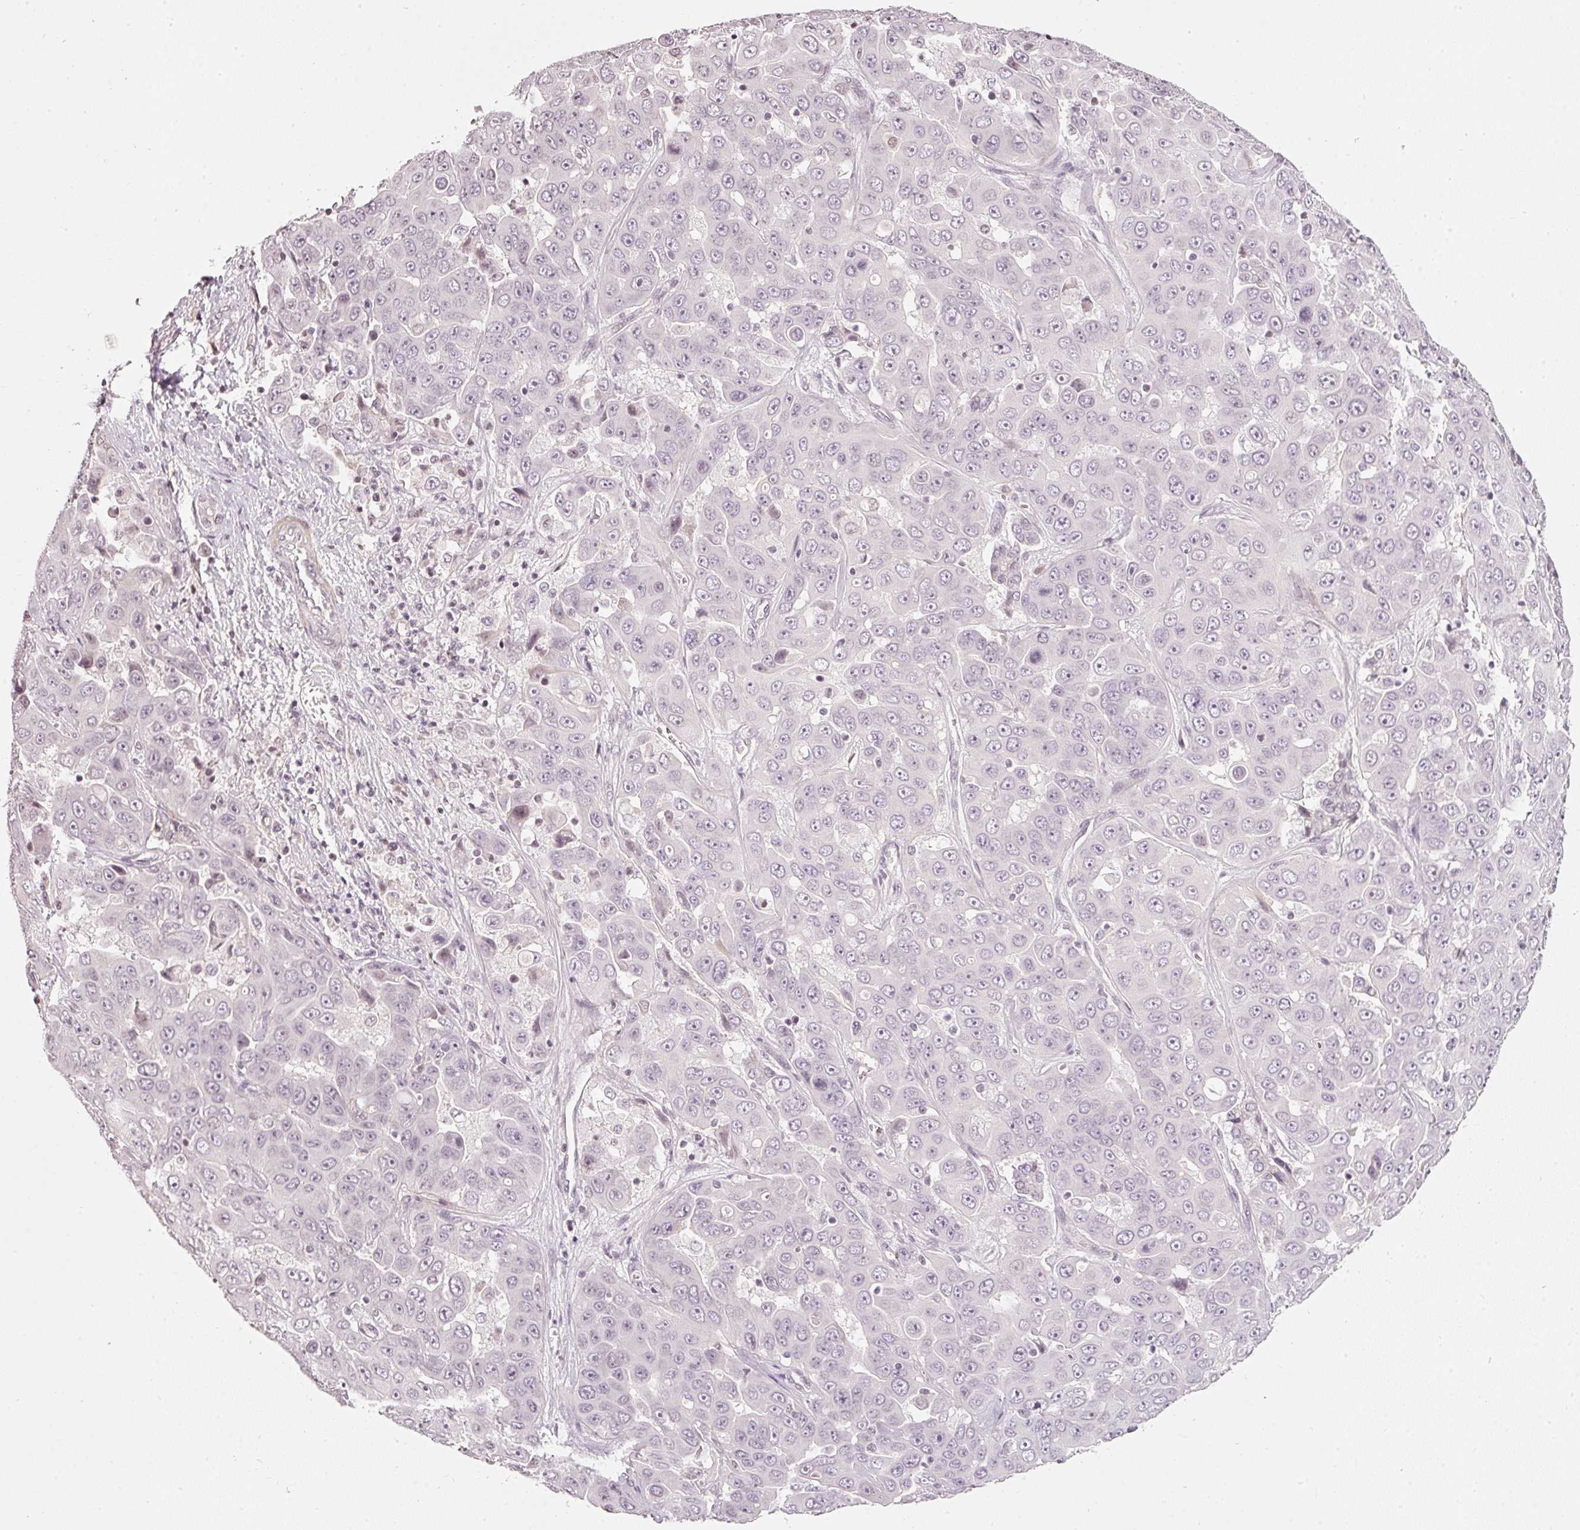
{"staining": {"intensity": "negative", "quantity": "none", "location": "none"}, "tissue": "liver cancer", "cell_type": "Tumor cells", "image_type": "cancer", "snomed": [{"axis": "morphology", "description": "Cholangiocarcinoma"}, {"axis": "topography", "description": "Liver"}], "caption": "This is a image of immunohistochemistry staining of liver cancer, which shows no positivity in tumor cells. (DAB (3,3'-diaminobenzidine) immunohistochemistry (IHC), high magnification).", "gene": "NRDE2", "patient": {"sex": "female", "age": 52}}